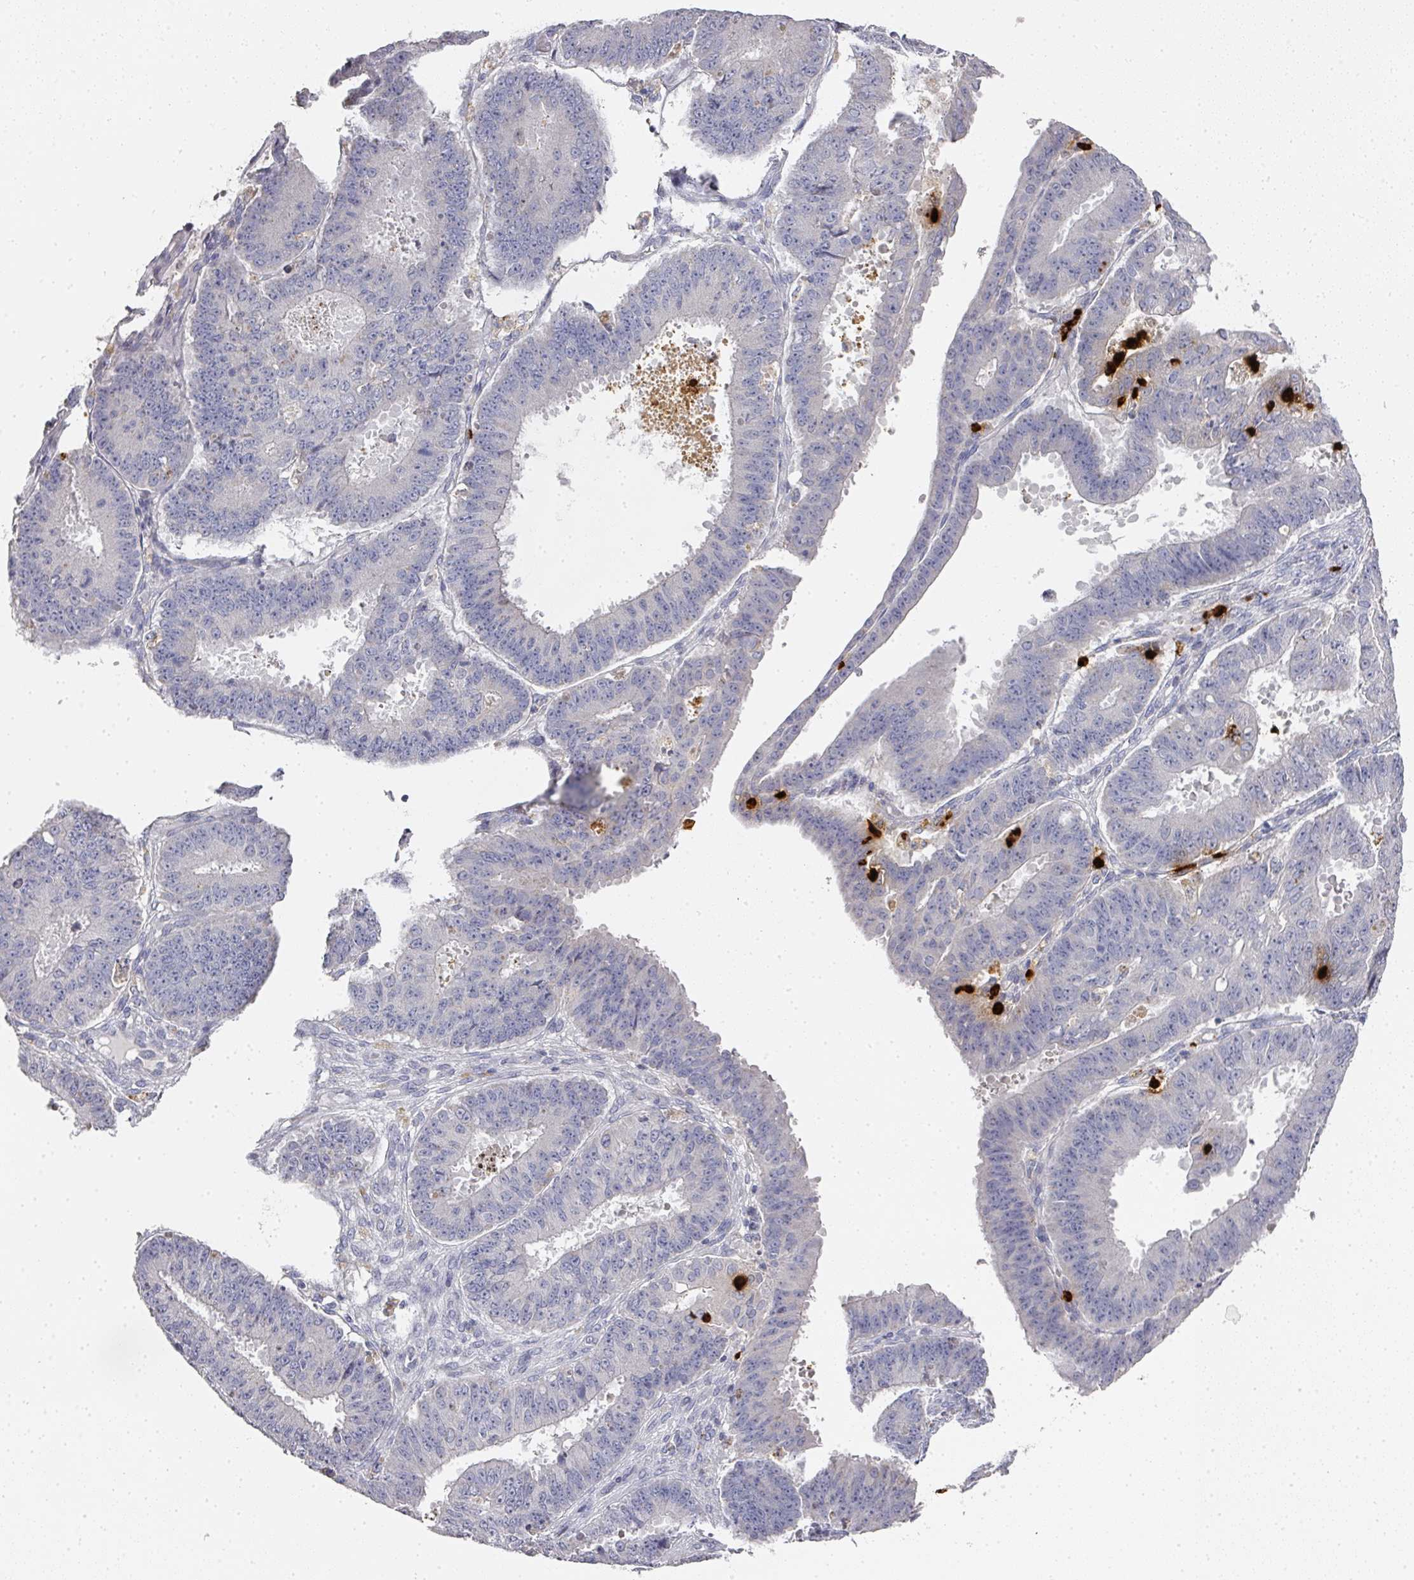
{"staining": {"intensity": "negative", "quantity": "none", "location": "none"}, "tissue": "ovarian cancer", "cell_type": "Tumor cells", "image_type": "cancer", "snomed": [{"axis": "morphology", "description": "Carcinoma, endometroid"}, {"axis": "topography", "description": "Appendix"}, {"axis": "topography", "description": "Ovary"}], "caption": "This is a micrograph of immunohistochemistry staining of ovarian cancer, which shows no positivity in tumor cells.", "gene": "CAMP", "patient": {"sex": "female", "age": 42}}